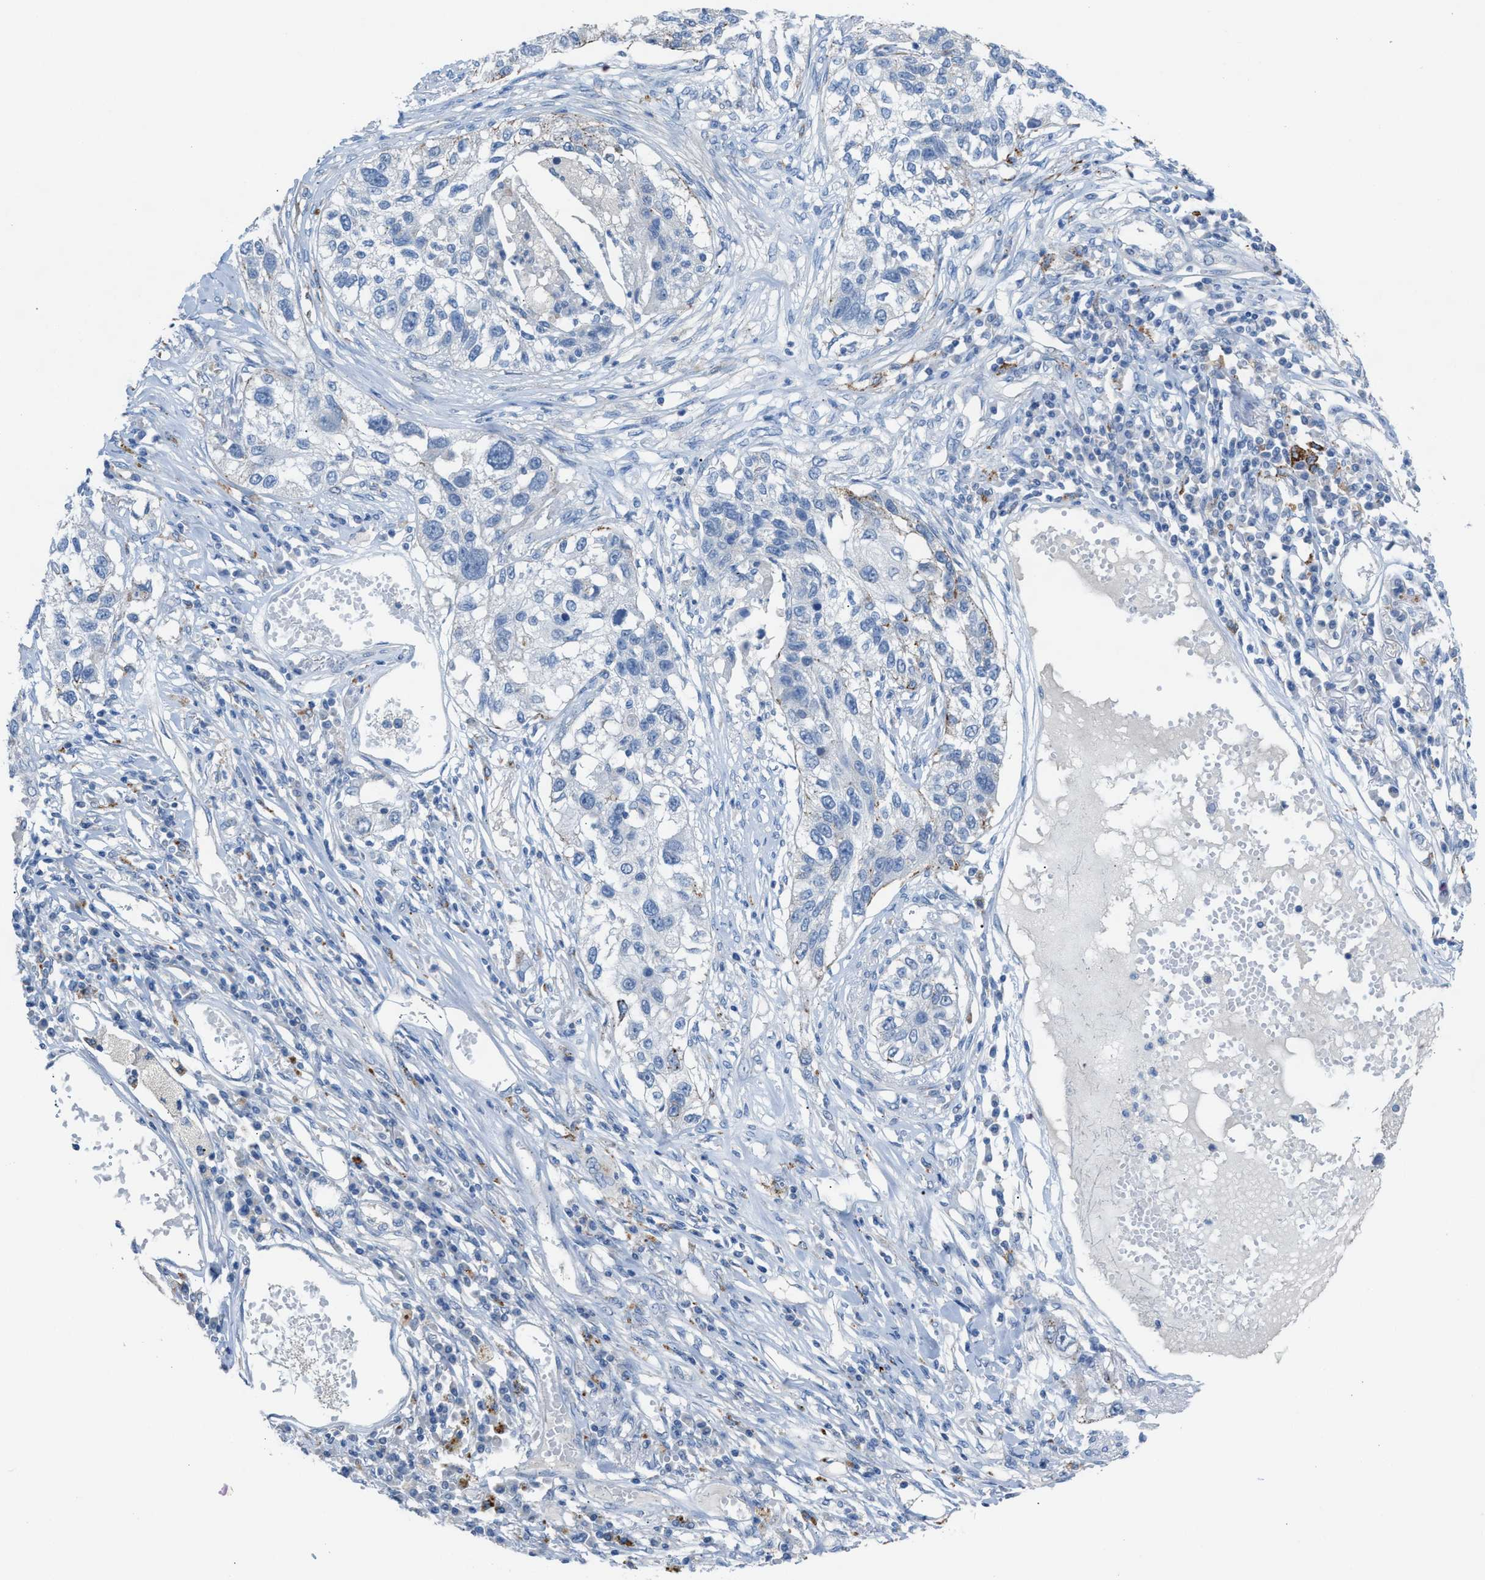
{"staining": {"intensity": "negative", "quantity": "none", "location": "none"}, "tissue": "lung cancer", "cell_type": "Tumor cells", "image_type": "cancer", "snomed": [{"axis": "morphology", "description": "Squamous cell carcinoma, NOS"}, {"axis": "topography", "description": "Lung"}], "caption": "The image shows no significant staining in tumor cells of lung cancer (squamous cell carcinoma).", "gene": "ASPA", "patient": {"sex": "male", "age": 71}}